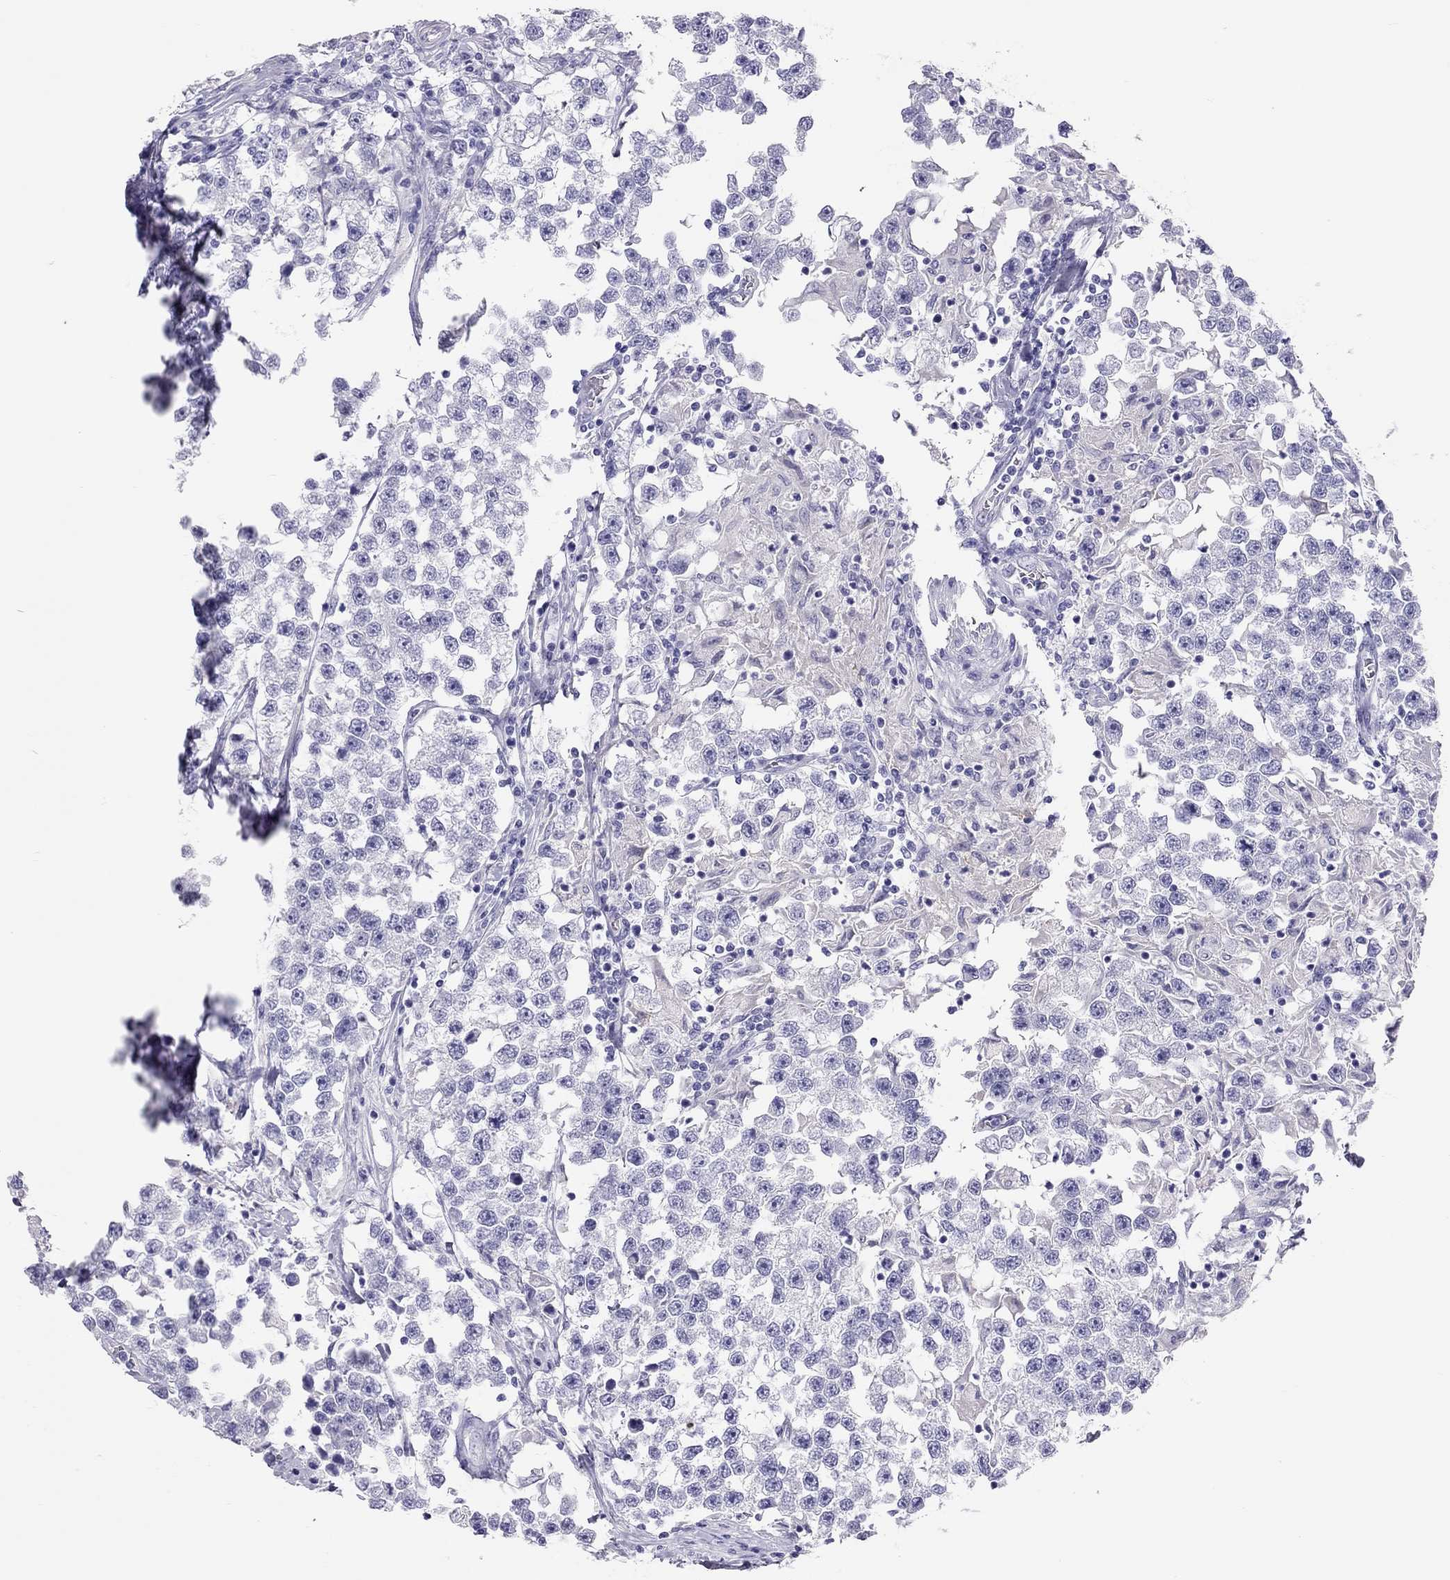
{"staining": {"intensity": "negative", "quantity": "none", "location": "none"}, "tissue": "testis cancer", "cell_type": "Tumor cells", "image_type": "cancer", "snomed": [{"axis": "morphology", "description": "Seminoma, NOS"}, {"axis": "topography", "description": "Testis"}], "caption": "Human testis cancer stained for a protein using immunohistochemistry (IHC) demonstrates no staining in tumor cells.", "gene": "PSMB11", "patient": {"sex": "male", "age": 46}}